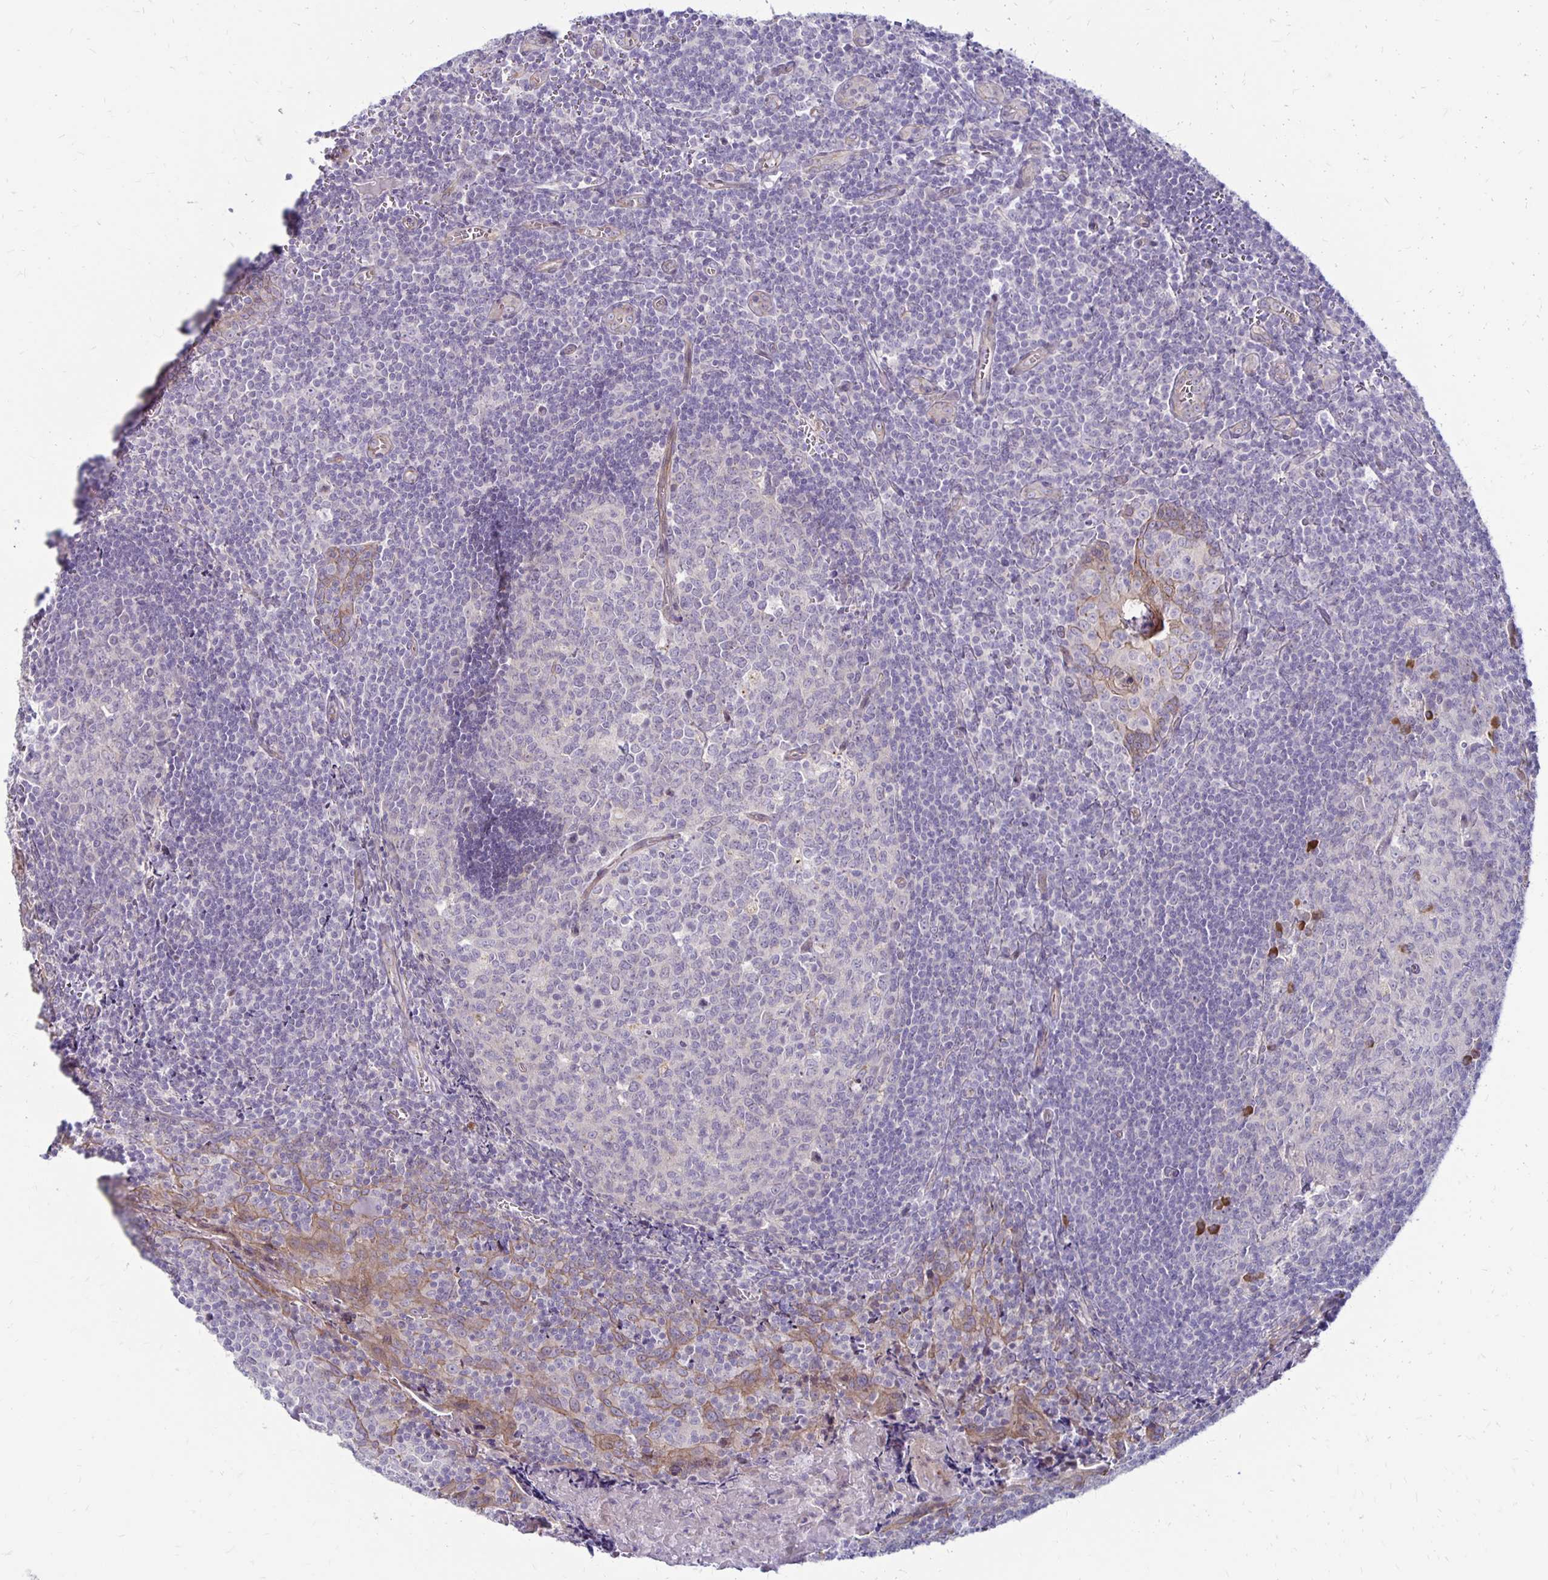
{"staining": {"intensity": "negative", "quantity": "none", "location": "none"}, "tissue": "tonsil", "cell_type": "Germinal center cells", "image_type": "normal", "snomed": [{"axis": "morphology", "description": "Normal tissue, NOS"}, {"axis": "morphology", "description": "Inflammation, NOS"}, {"axis": "topography", "description": "Tonsil"}], "caption": "Immunohistochemistry micrograph of benign human tonsil stained for a protein (brown), which displays no positivity in germinal center cells. (Brightfield microscopy of DAB (3,3'-diaminobenzidine) IHC at high magnification).", "gene": "KATNBL1", "patient": {"sex": "female", "age": 31}}